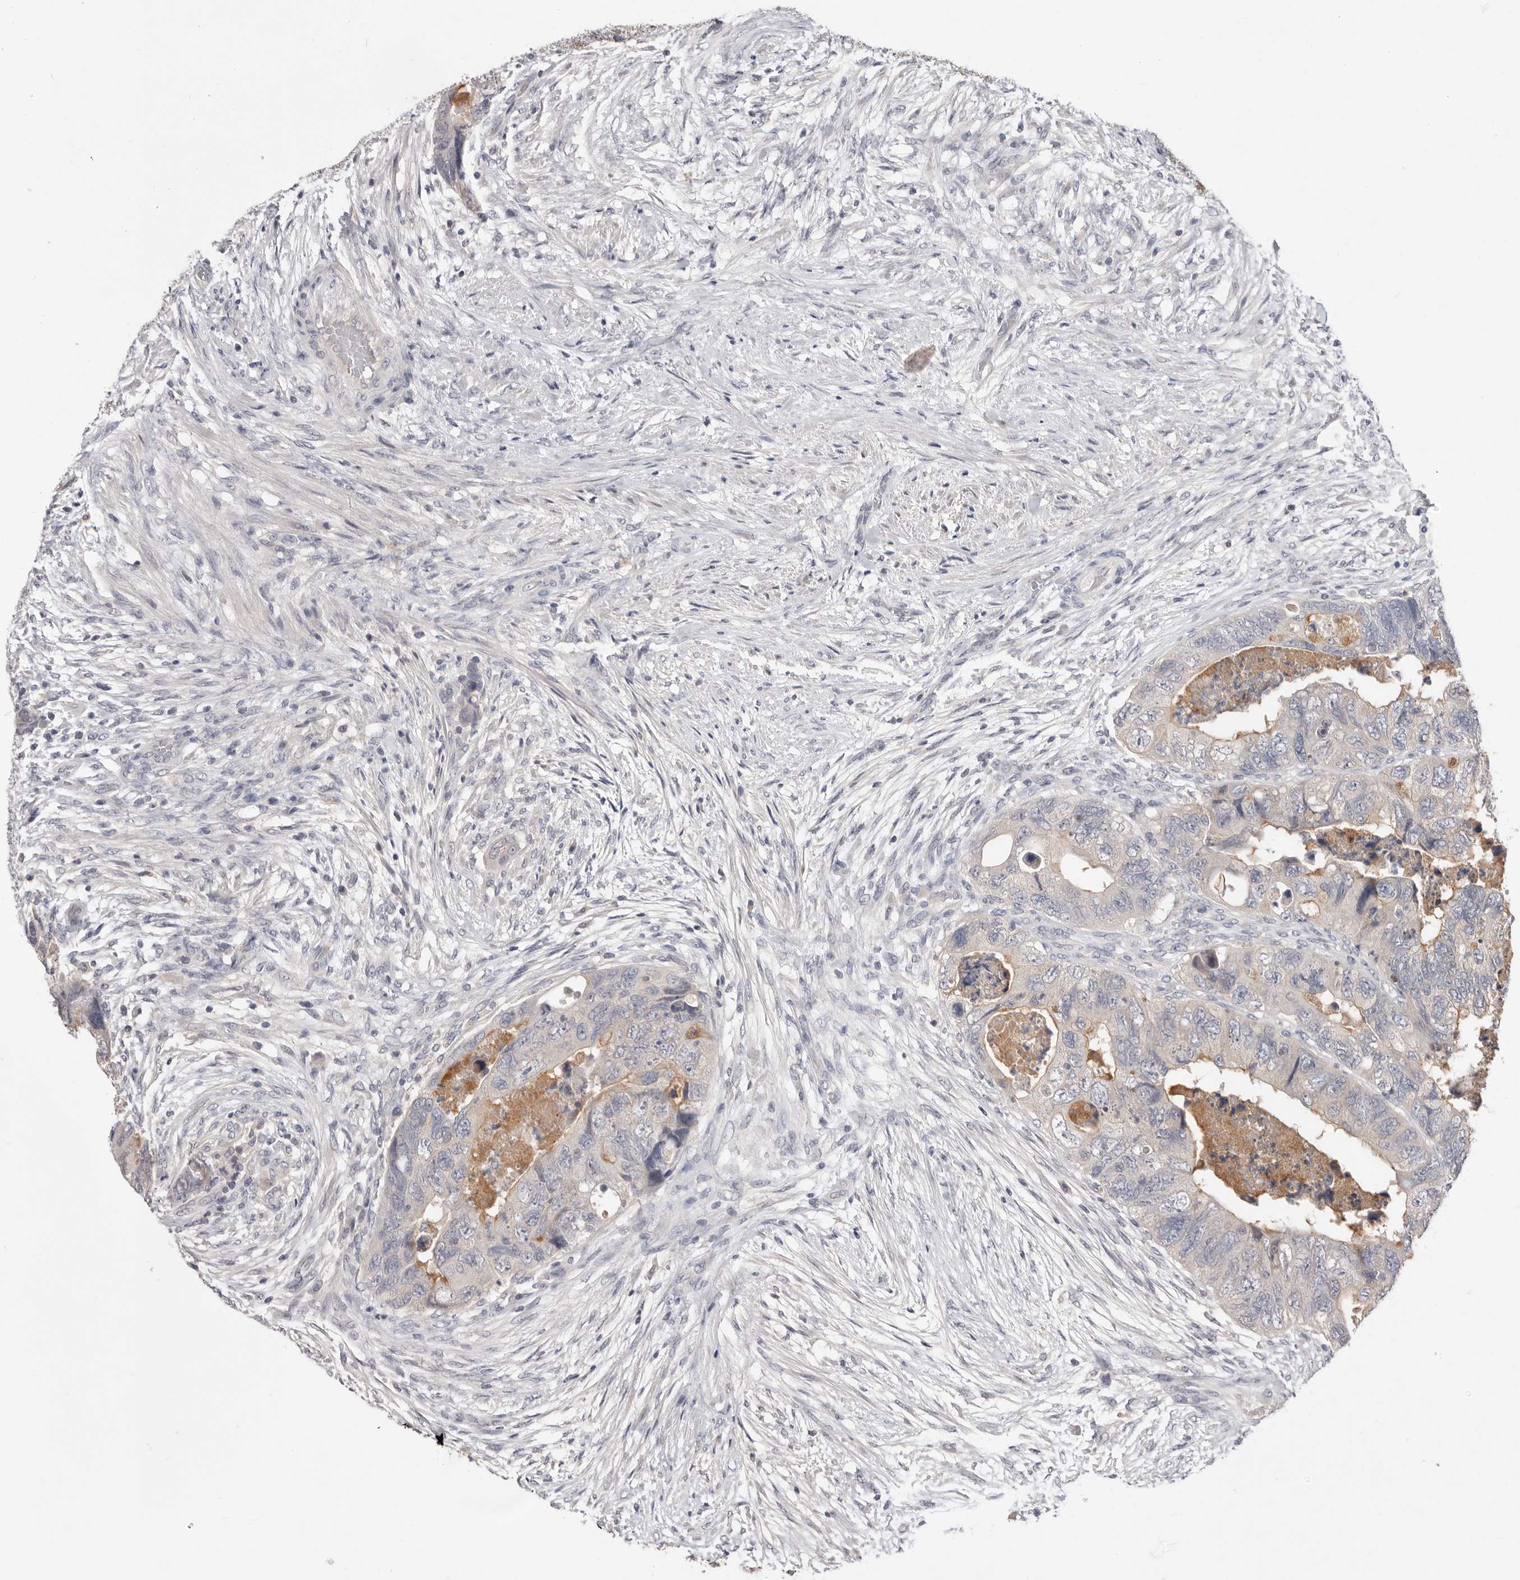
{"staining": {"intensity": "negative", "quantity": "none", "location": "none"}, "tissue": "colorectal cancer", "cell_type": "Tumor cells", "image_type": "cancer", "snomed": [{"axis": "morphology", "description": "Adenocarcinoma, NOS"}, {"axis": "topography", "description": "Rectum"}], "caption": "The histopathology image reveals no significant staining in tumor cells of colorectal cancer.", "gene": "DOP1A", "patient": {"sex": "male", "age": 63}}